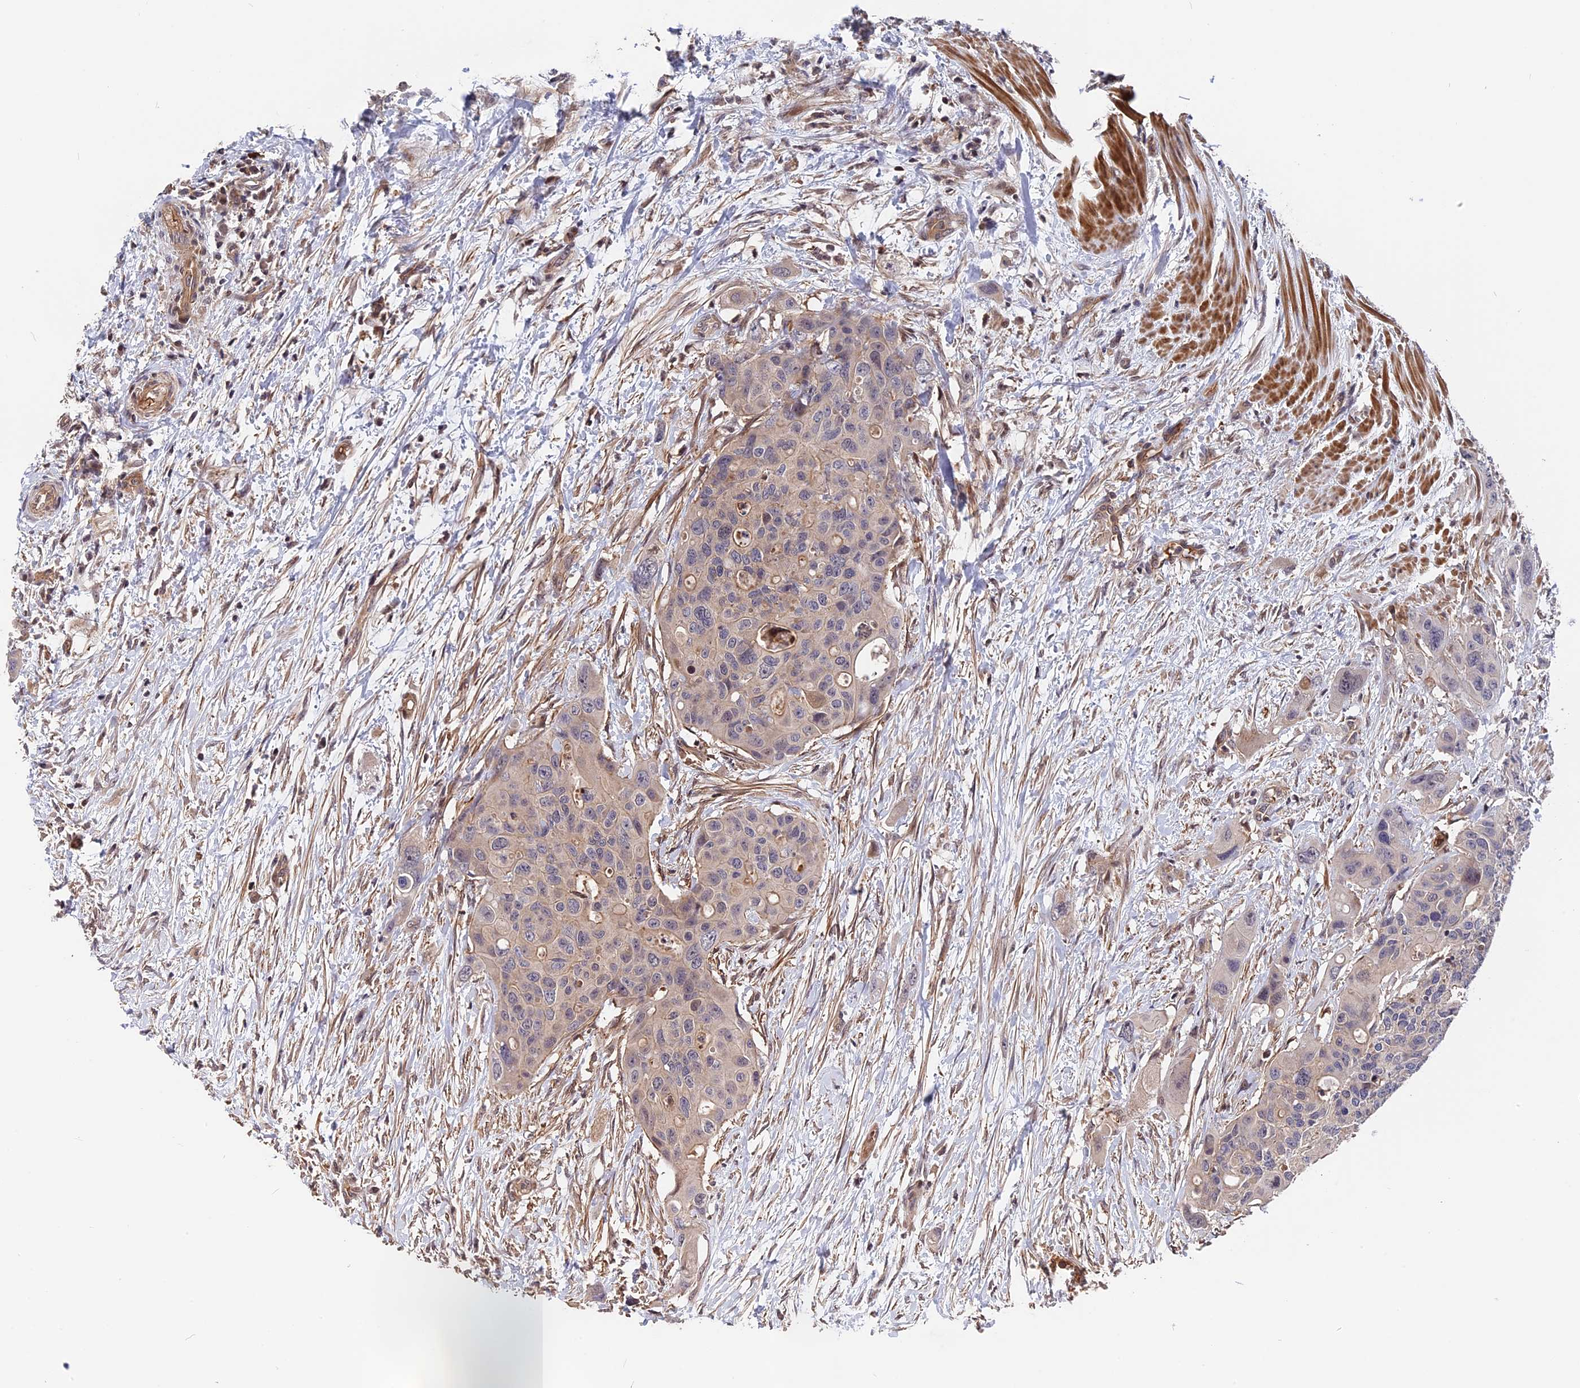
{"staining": {"intensity": "negative", "quantity": "none", "location": "none"}, "tissue": "colorectal cancer", "cell_type": "Tumor cells", "image_type": "cancer", "snomed": [{"axis": "morphology", "description": "Adenocarcinoma, NOS"}, {"axis": "topography", "description": "Colon"}], "caption": "This is a micrograph of IHC staining of colorectal cancer (adenocarcinoma), which shows no staining in tumor cells.", "gene": "ZC3H10", "patient": {"sex": "male", "age": 77}}